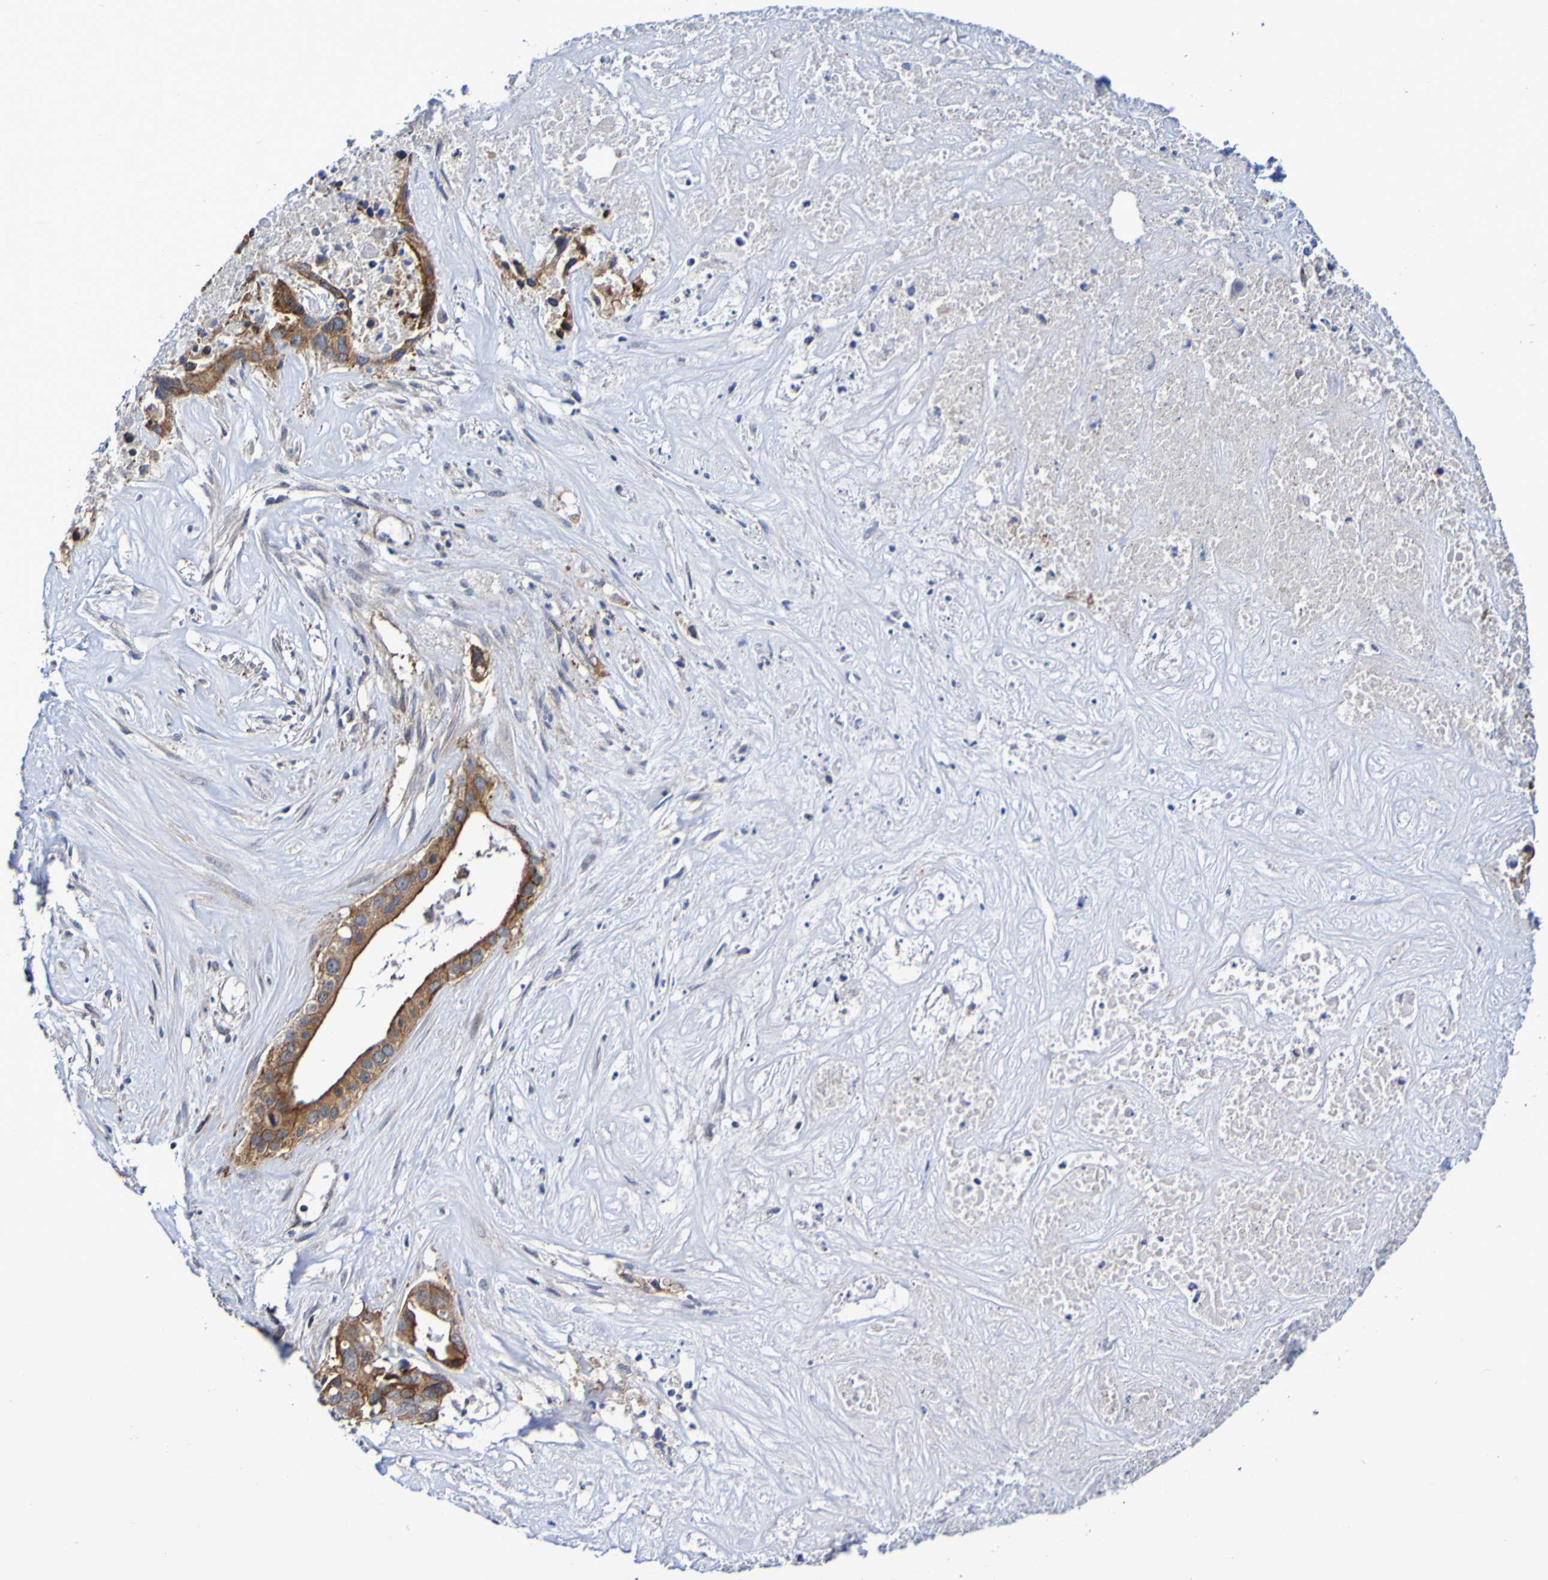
{"staining": {"intensity": "moderate", "quantity": ">75%", "location": "cytoplasmic/membranous"}, "tissue": "liver cancer", "cell_type": "Tumor cells", "image_type": "cancer", "snomed": [{"axis": "morphology", "description": "Cholangiocarcinoma"}, {"axis": "topography", "description": "Liver"}], "caption": "Liver cancer (cholangiocarcinoma) was stained to show a protein in brown. There is medium levels of moderate cytoplasmic/membranous positivity in approximately >75% of tumor cells.", "gene": "GJB1", "patient": {"sex": "female", "age": 65}}